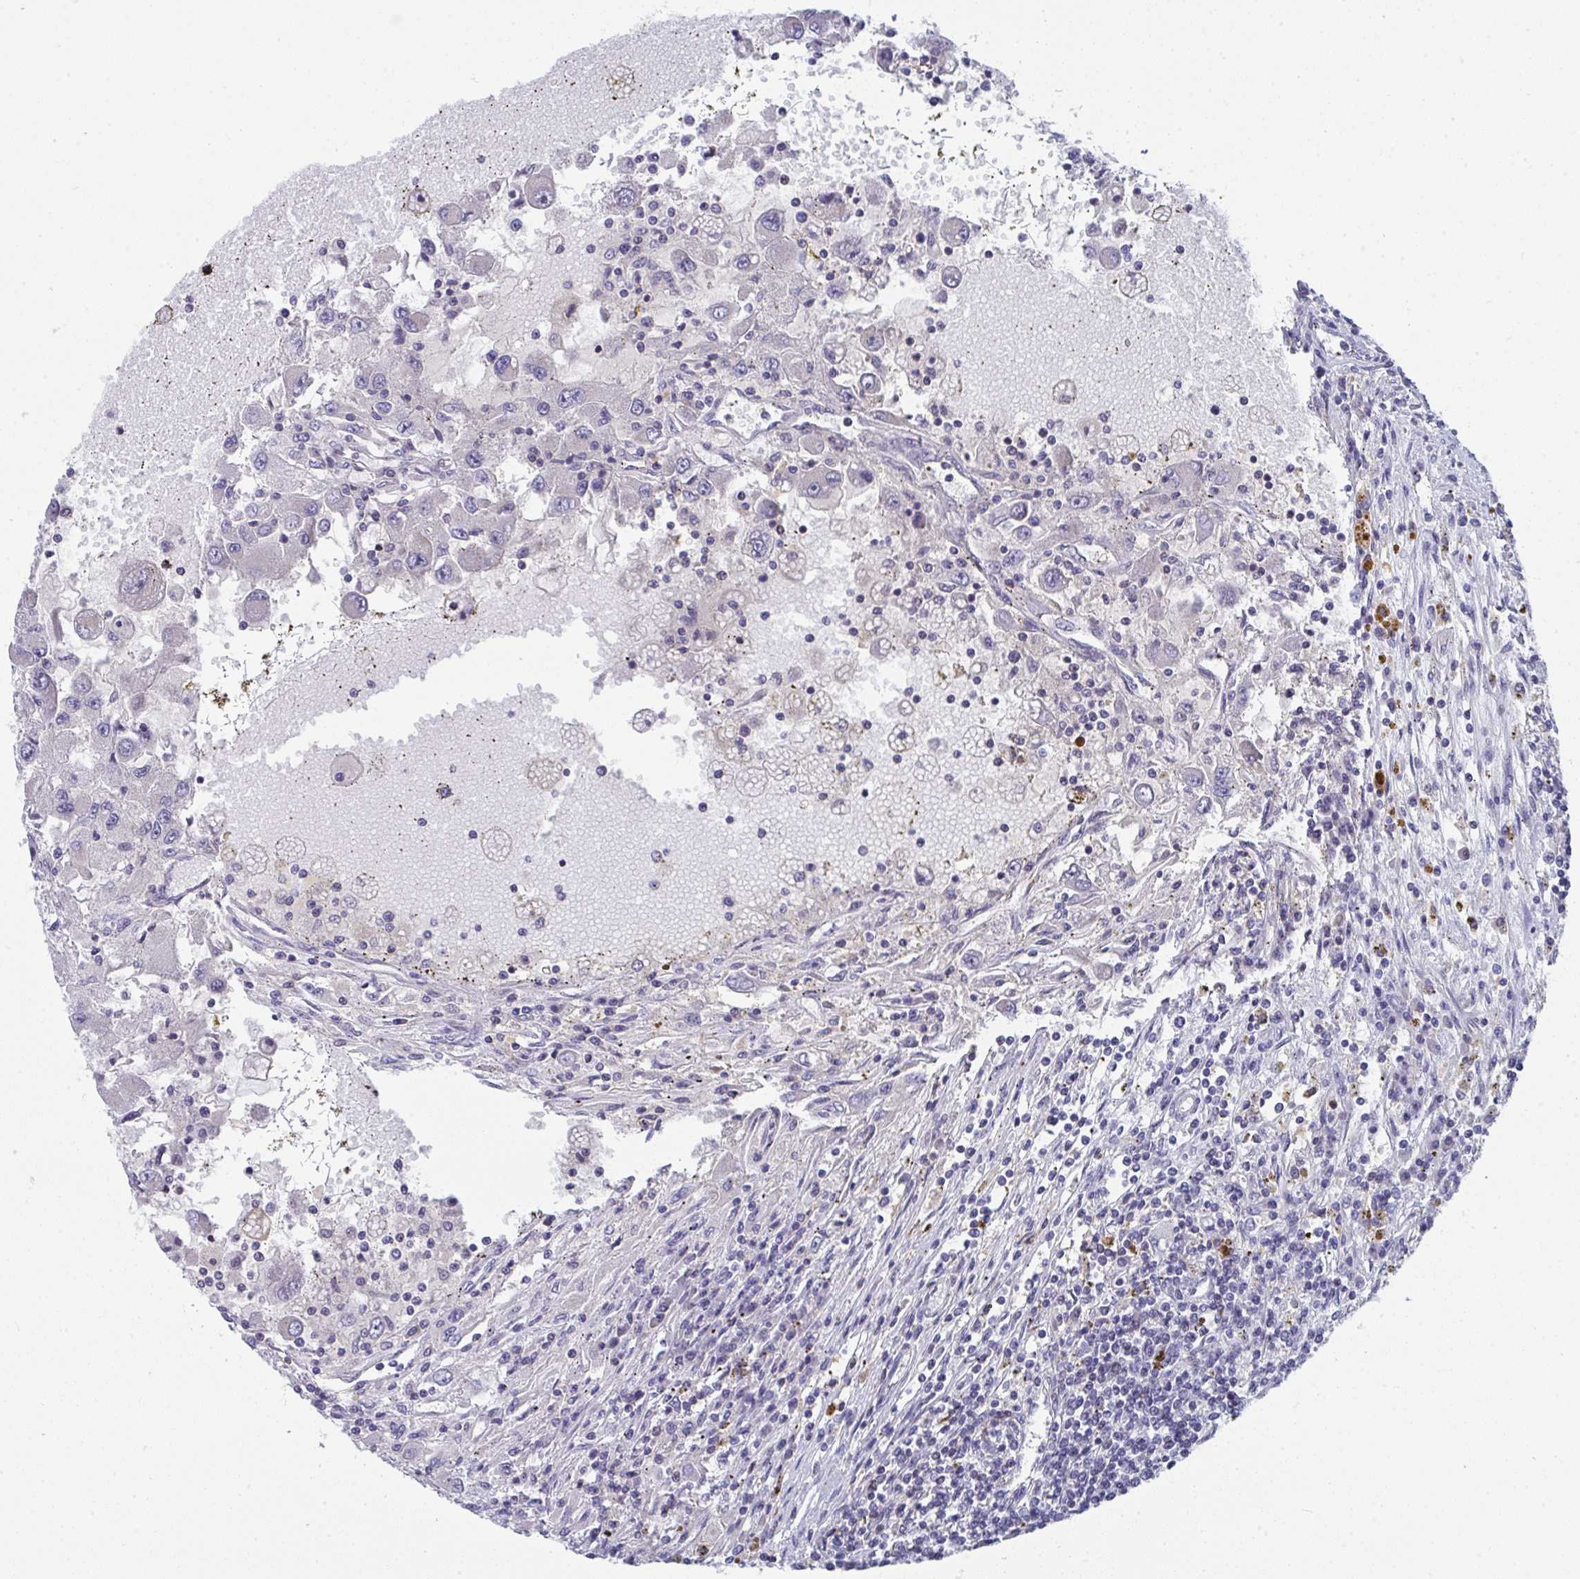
{"staining": {"intensity": "negative", "quantity": "none", "location": "none"}, "tissue": "renal cancer", "cell_type": "Tumor cells", "image_type": "cancer", "snomed": [{"axis": "morphology", "description": "Adenocarcinoma, NOS"}, {"axis": "topography", "description": "Kidney"}], "caption": "This is a micrograph of IHC staining of renal cancer (adenocarcinoma), which shows no staining in tumor cells.", "gene": "AOC2", "patient": {"sex": "female", "age": 67}}